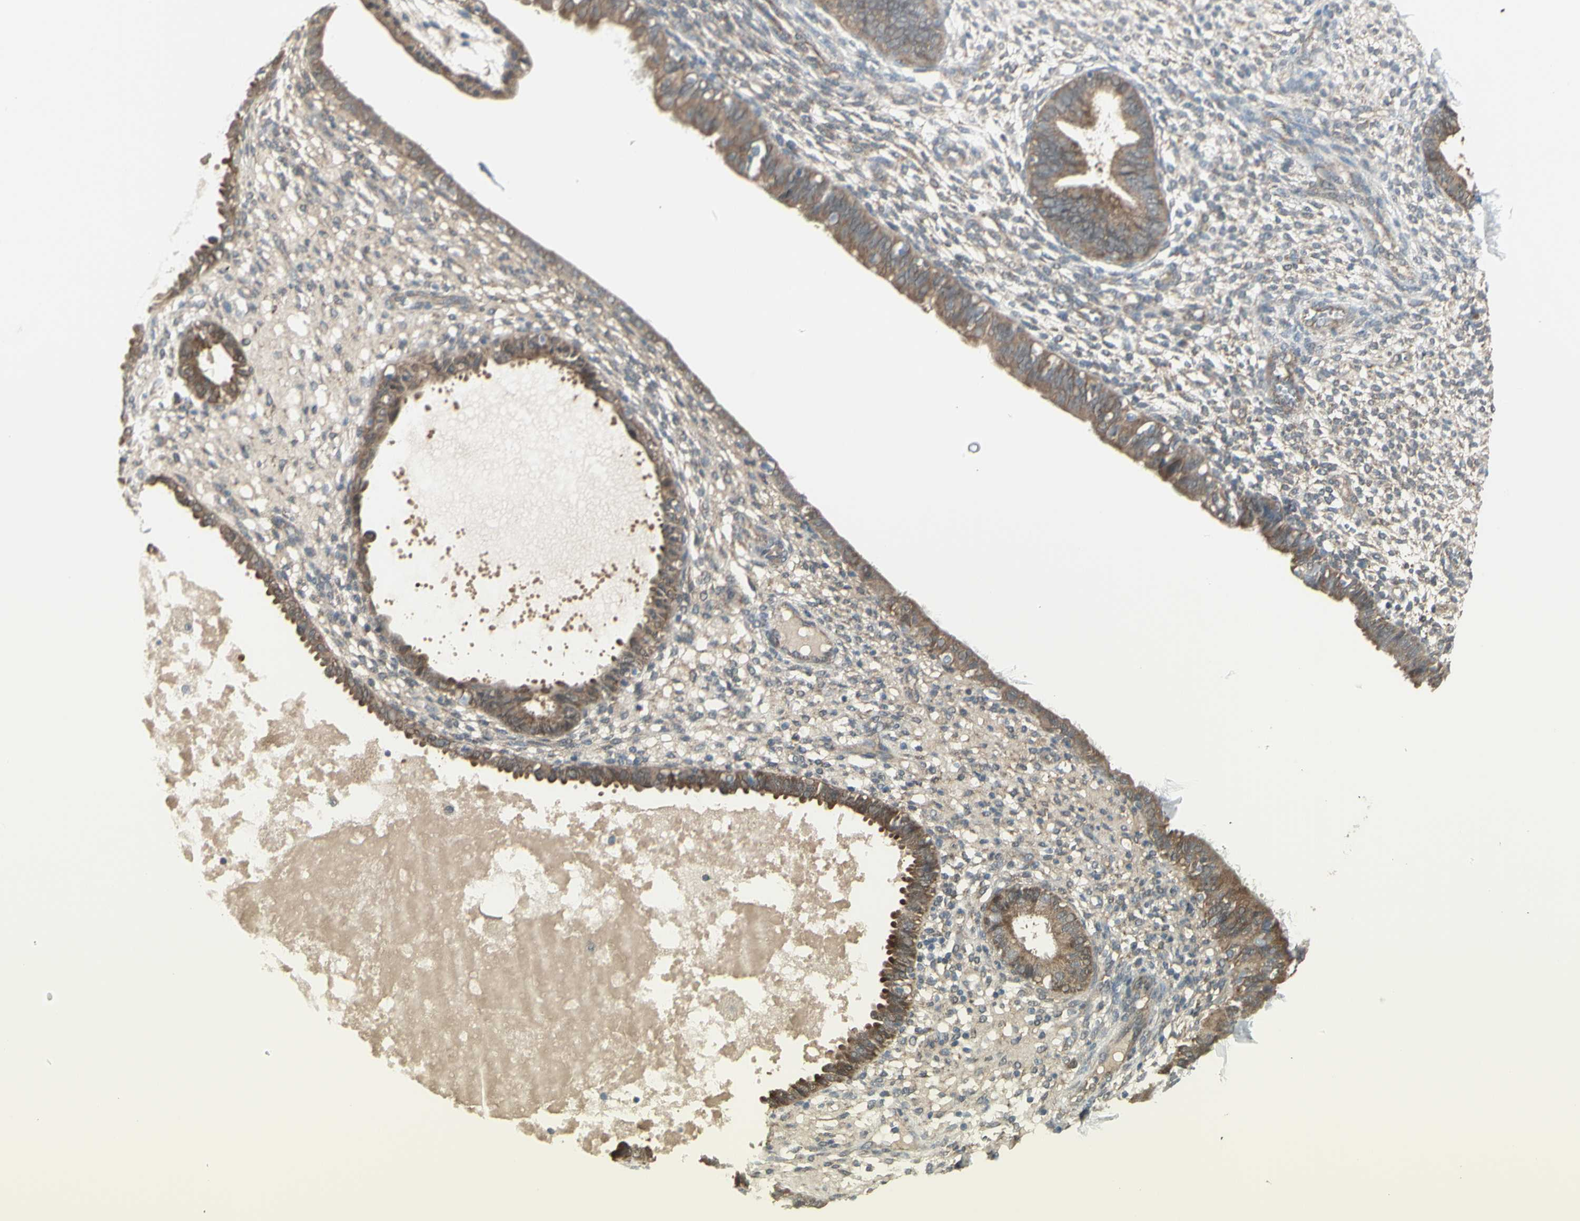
{"staining": {"intensity": "negative", "quantity": "none", "location": "none"}, "tissue": "endometrium", "cell_type": "Cells in endometrial stroma", "image_type": "normal", "snomed": [{"axis": "morphology", "description": "Normal tissue, NOS"}, {"axis": "topography", "description": "Endometrium"}], "caption": "Immunohistochemical staining of benign endometrium exhibits no significant staining in cells in endometrial stroma.", "gene": "NAXD", "patient": {"sex": "female", "age": 61}}